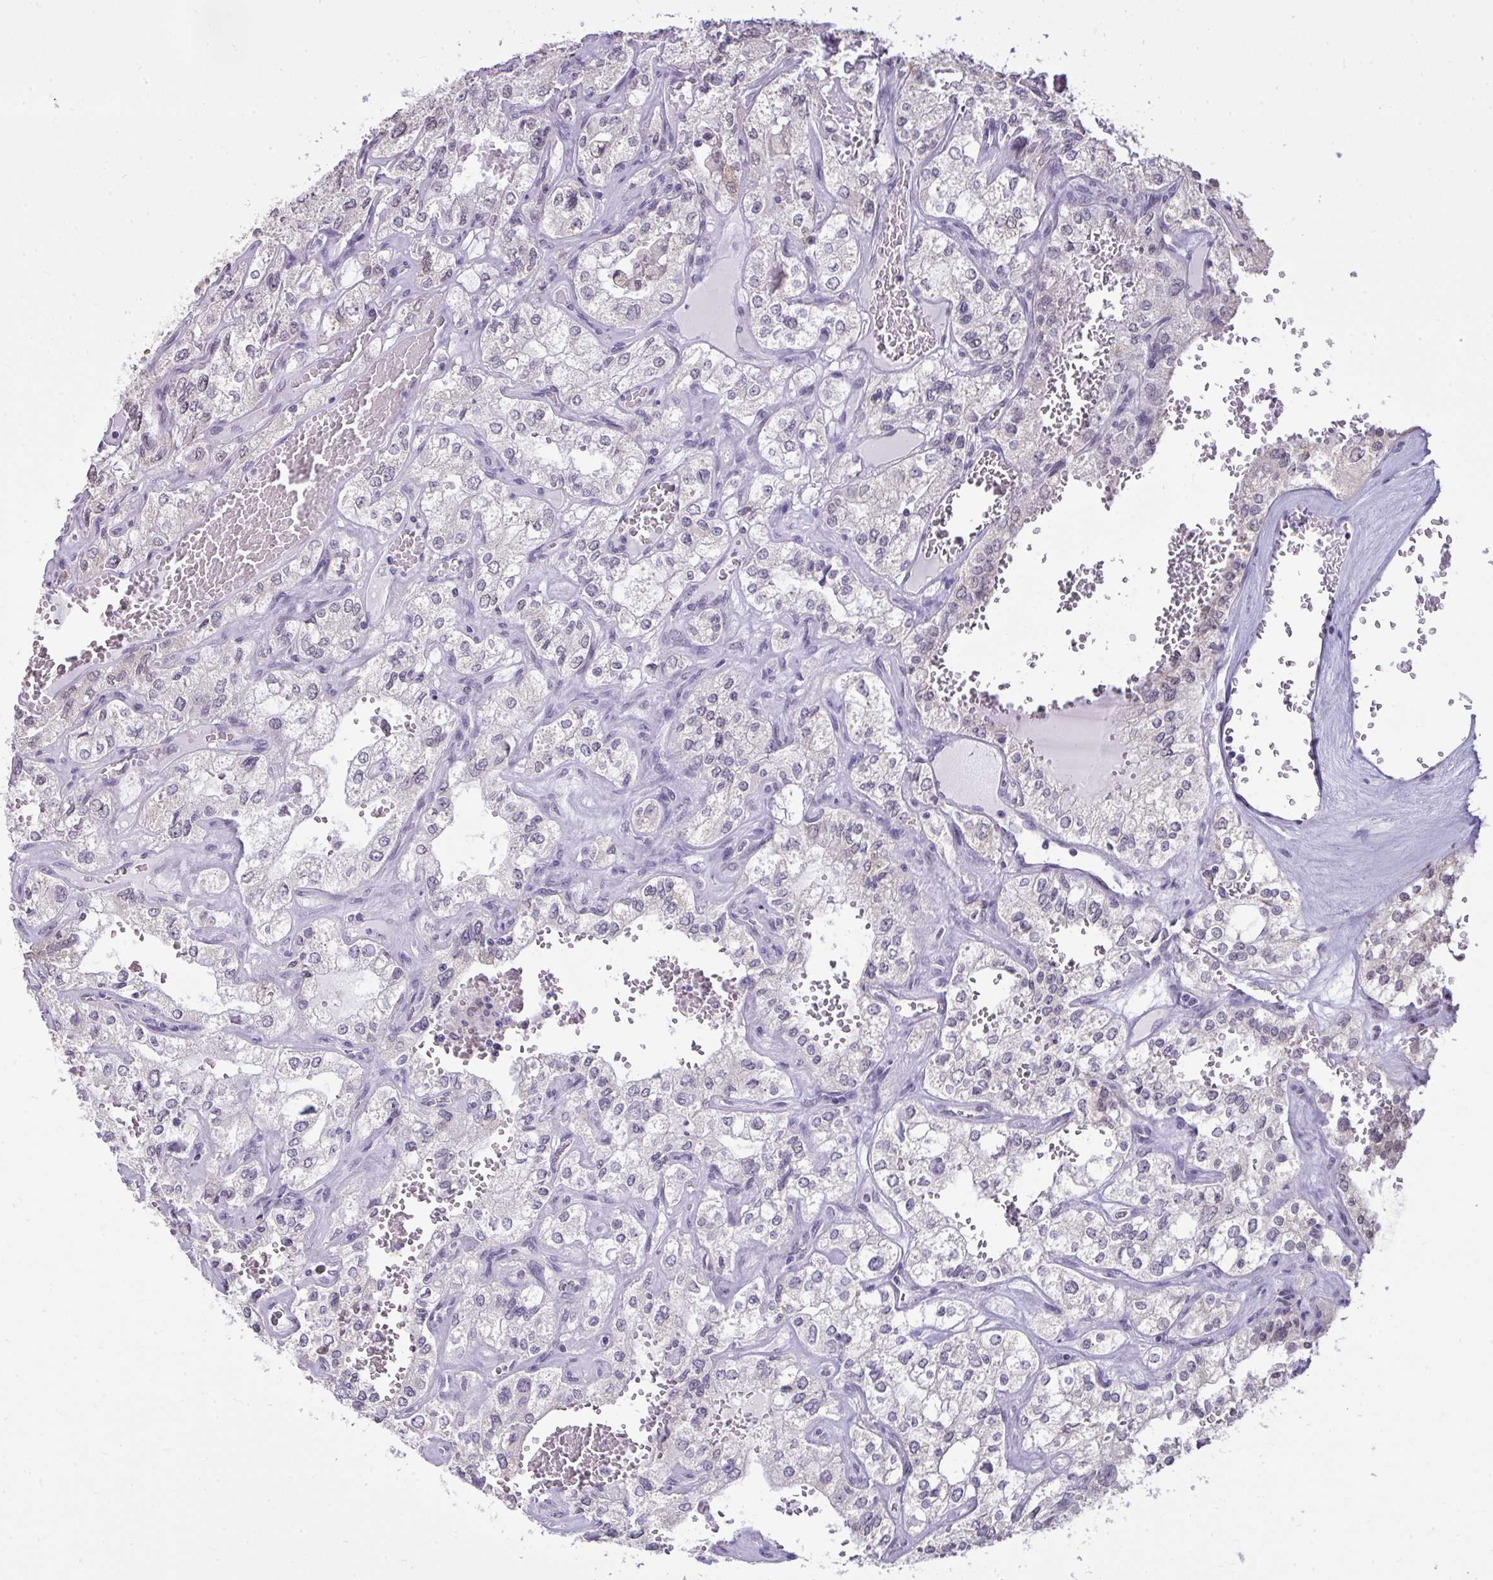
{"staining": {"intensity": "negative", "quantity": "none", "location": "none"}, "tissue": "renal cancer", "cell_type": "Tumor cells", "image_type": "cancer", "snomed": [{"axis": "morphology", "description": "Adenocarcinoma, NOS"}, {"axis": "topography", "description": "Kidney"}], "caption": "Renal adenocarcinoma was stained to show a protein in brown. There is no significant expression in tumor cells. (Stains: DAB IHC with hematoxylin counter stain, Microscopy: brightfield microscopy at high magnification).", "gene": "NPPA", "patient": {"sex": "female", "age": 70}}